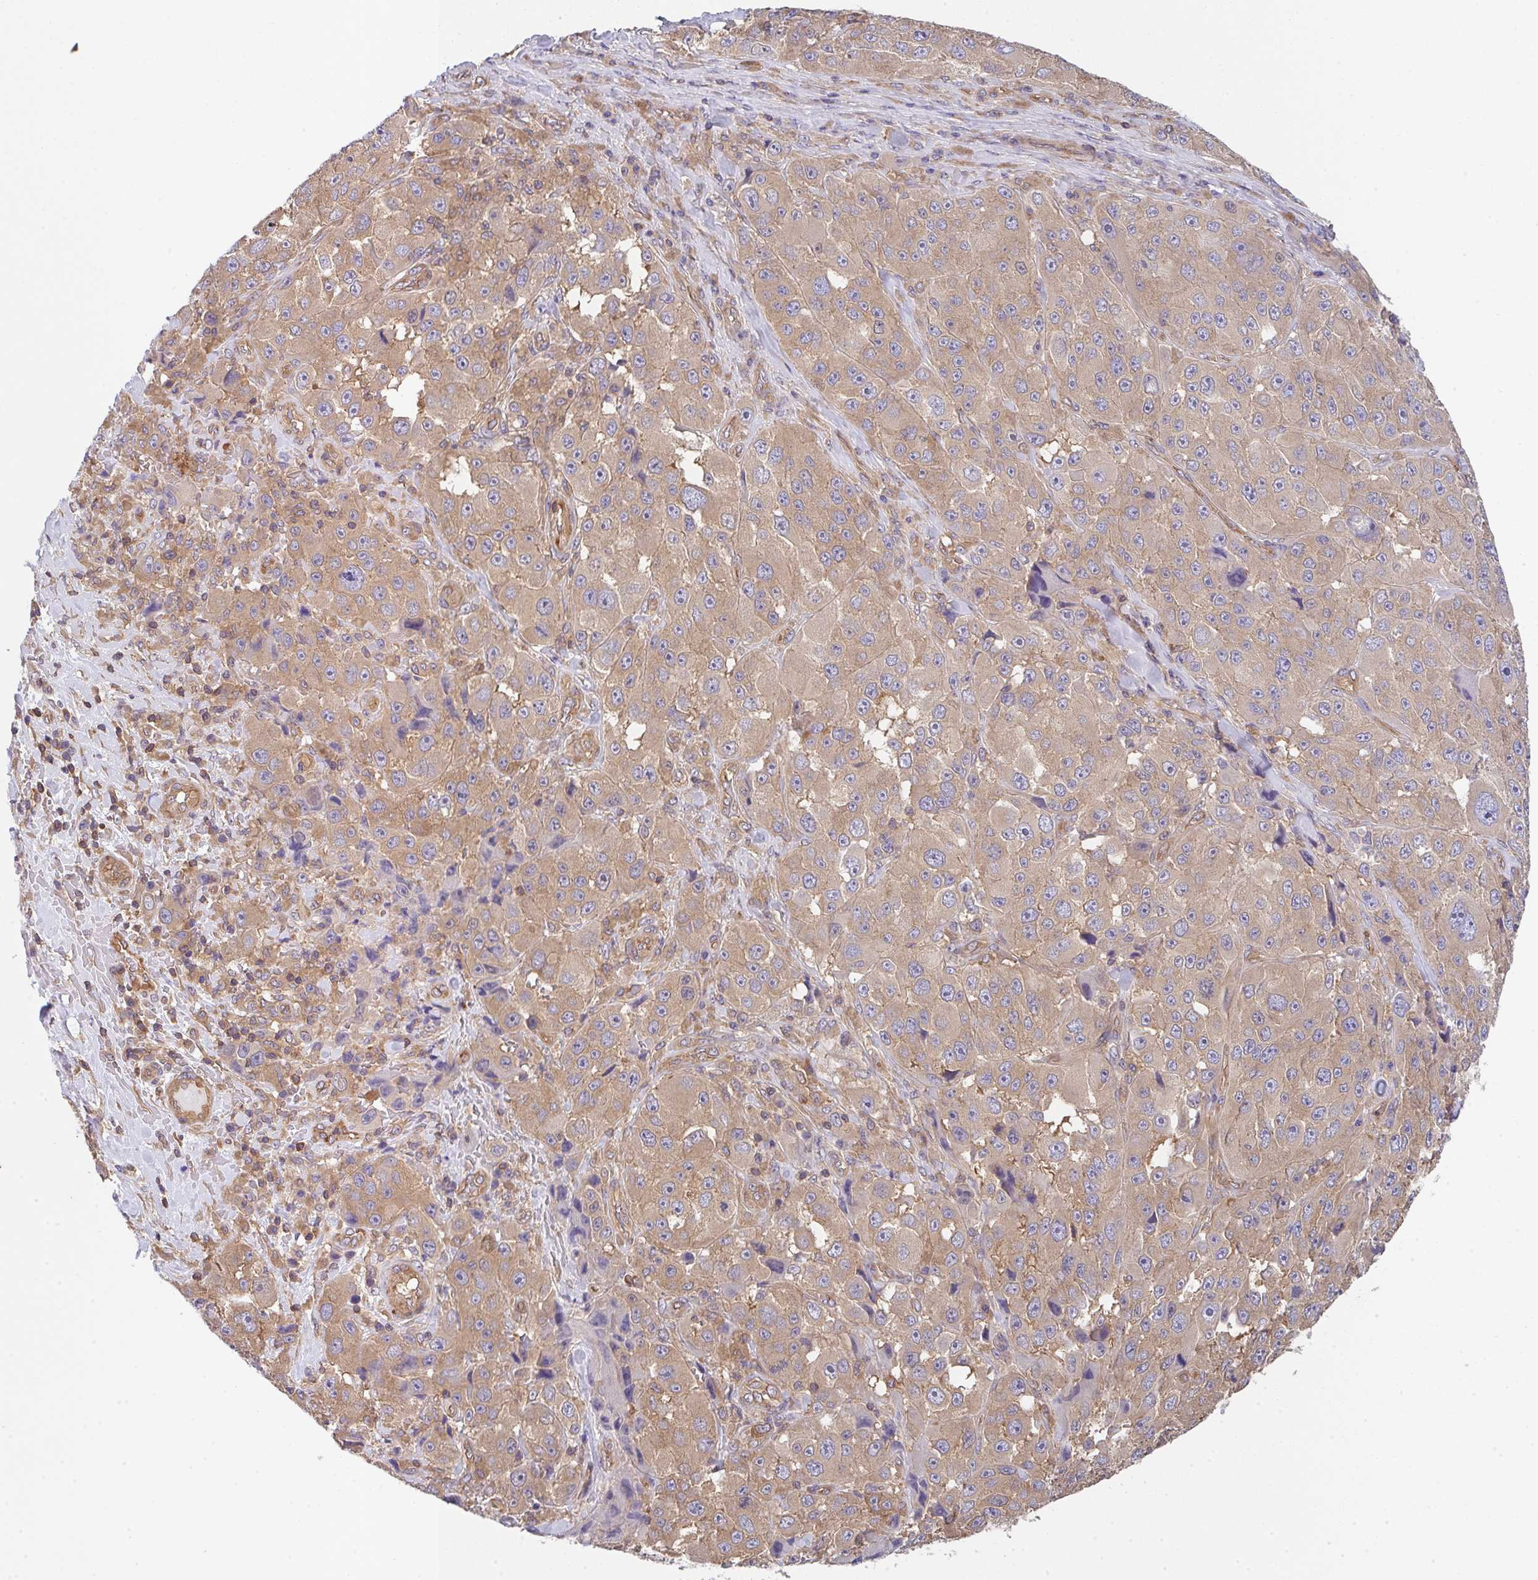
{"staining": {"intensity": "moderate", "quantity": ">75%", "location": "cytoplasmic/membranous"}, "tissue": "melanoma", "cell_type": "Tumor cells", "image_type": "cancer", "snomed": [{"axis": "morphology", "description": "Malignant melanoma, Metastatic site"}, {"axis": "topography", "description": "Lymph node"}], "caption": "IHC photomicrograph of human melanoma stained for a protein (brown), which exhibits medium levels of moderate cytoplasmic/membranous positivity in about >75% of tumor cells.", "gene": "TMEM229A", "patient": {"sex": "male", "age": 62}}